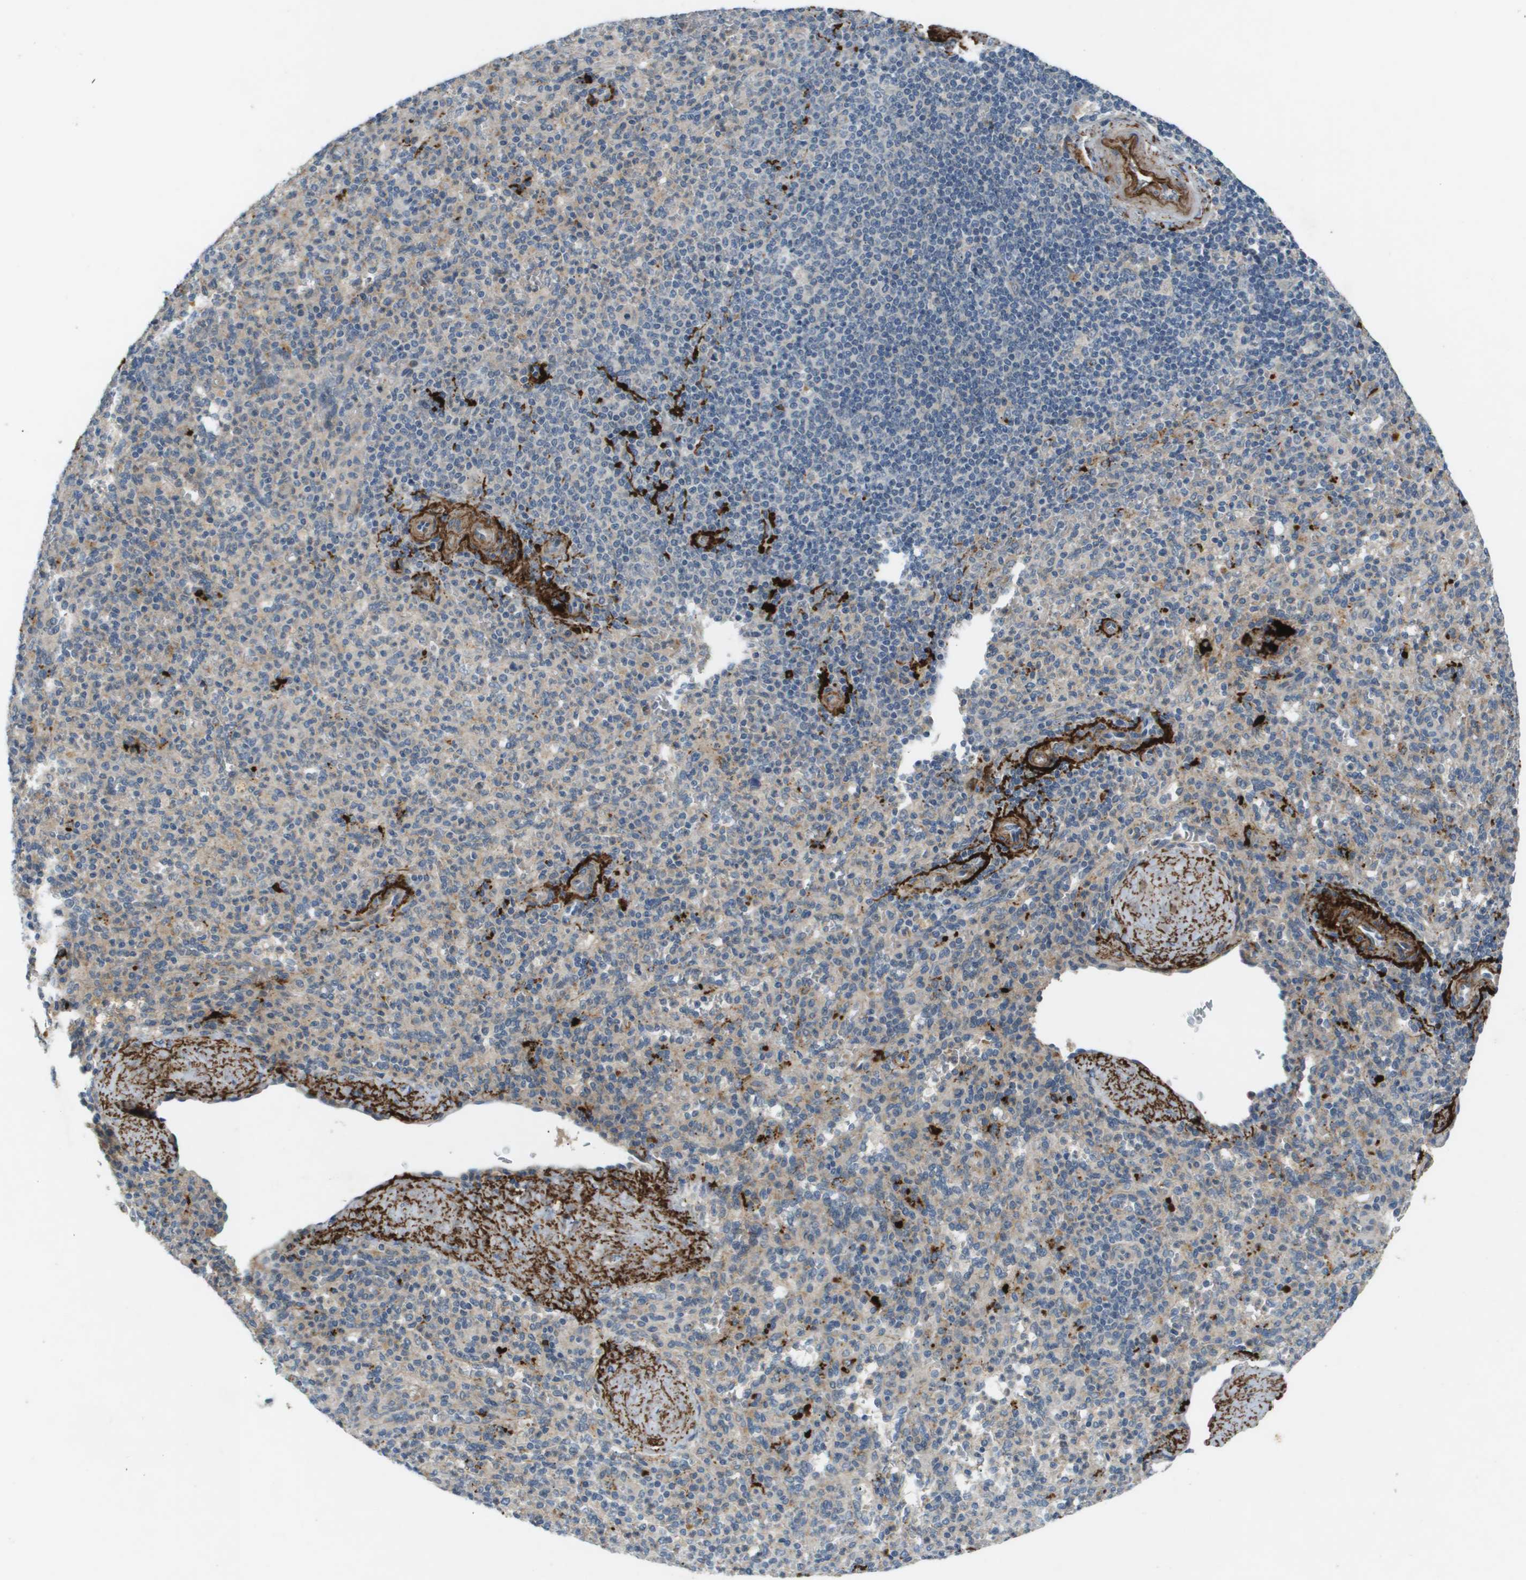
{"staining": {"intensity": "weak", "quantity": "<25%", "location": "cytoplasmic/membranous"}, "tissue": "spleen", "cell_type": "Cells in red pulp", "image_type": "normal", "snomed": [{"axis": "morphology", "description": "Normal tissue, NOS"}, {"axis": "topography", "description": "Spleen"}], "caption": "Cells in red pulp are negative for brown protein staining in benign spleen.", "gene": "VTN", "patient": {"sex": "male", "age": 36}}